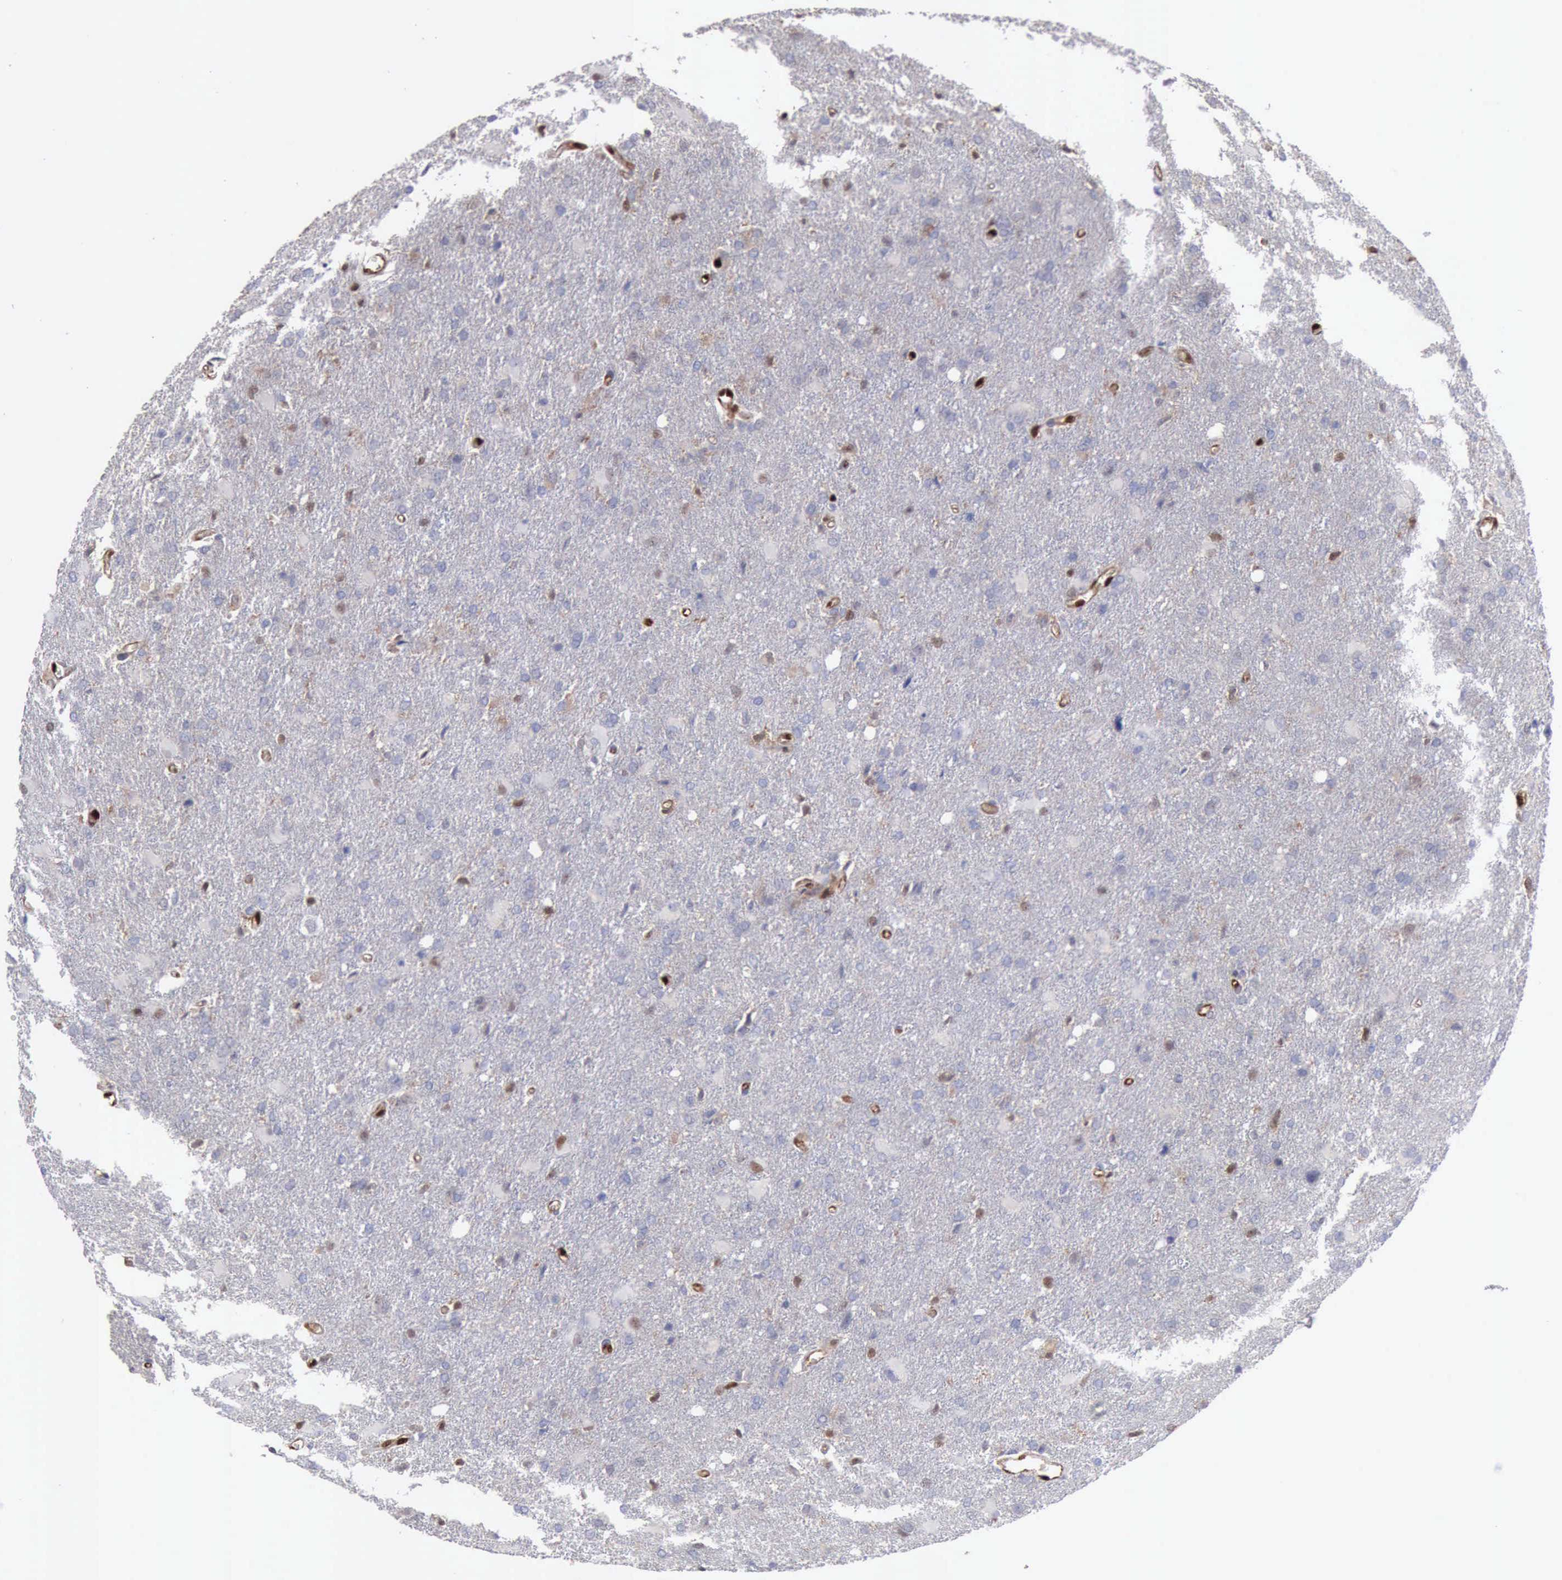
{"staining": {"intensity": "negative", "quantity": "none", "location": "none"}, "tissue": "glioma", "cell_type": "Tumor cells", "image_type": "cancer", "snomed": [{"axis": "morphology", "description": "Glioma, malignant, High grade"}, {"axis": "topography", "description": "Brain"}], "caption": "Image shows no significant protein staining in tumor cells of malignant glioma (high-grade). Nuclei are stained in blue.", "gene": "PDCD4", "patient": {"sex": "male", "age": 68}}